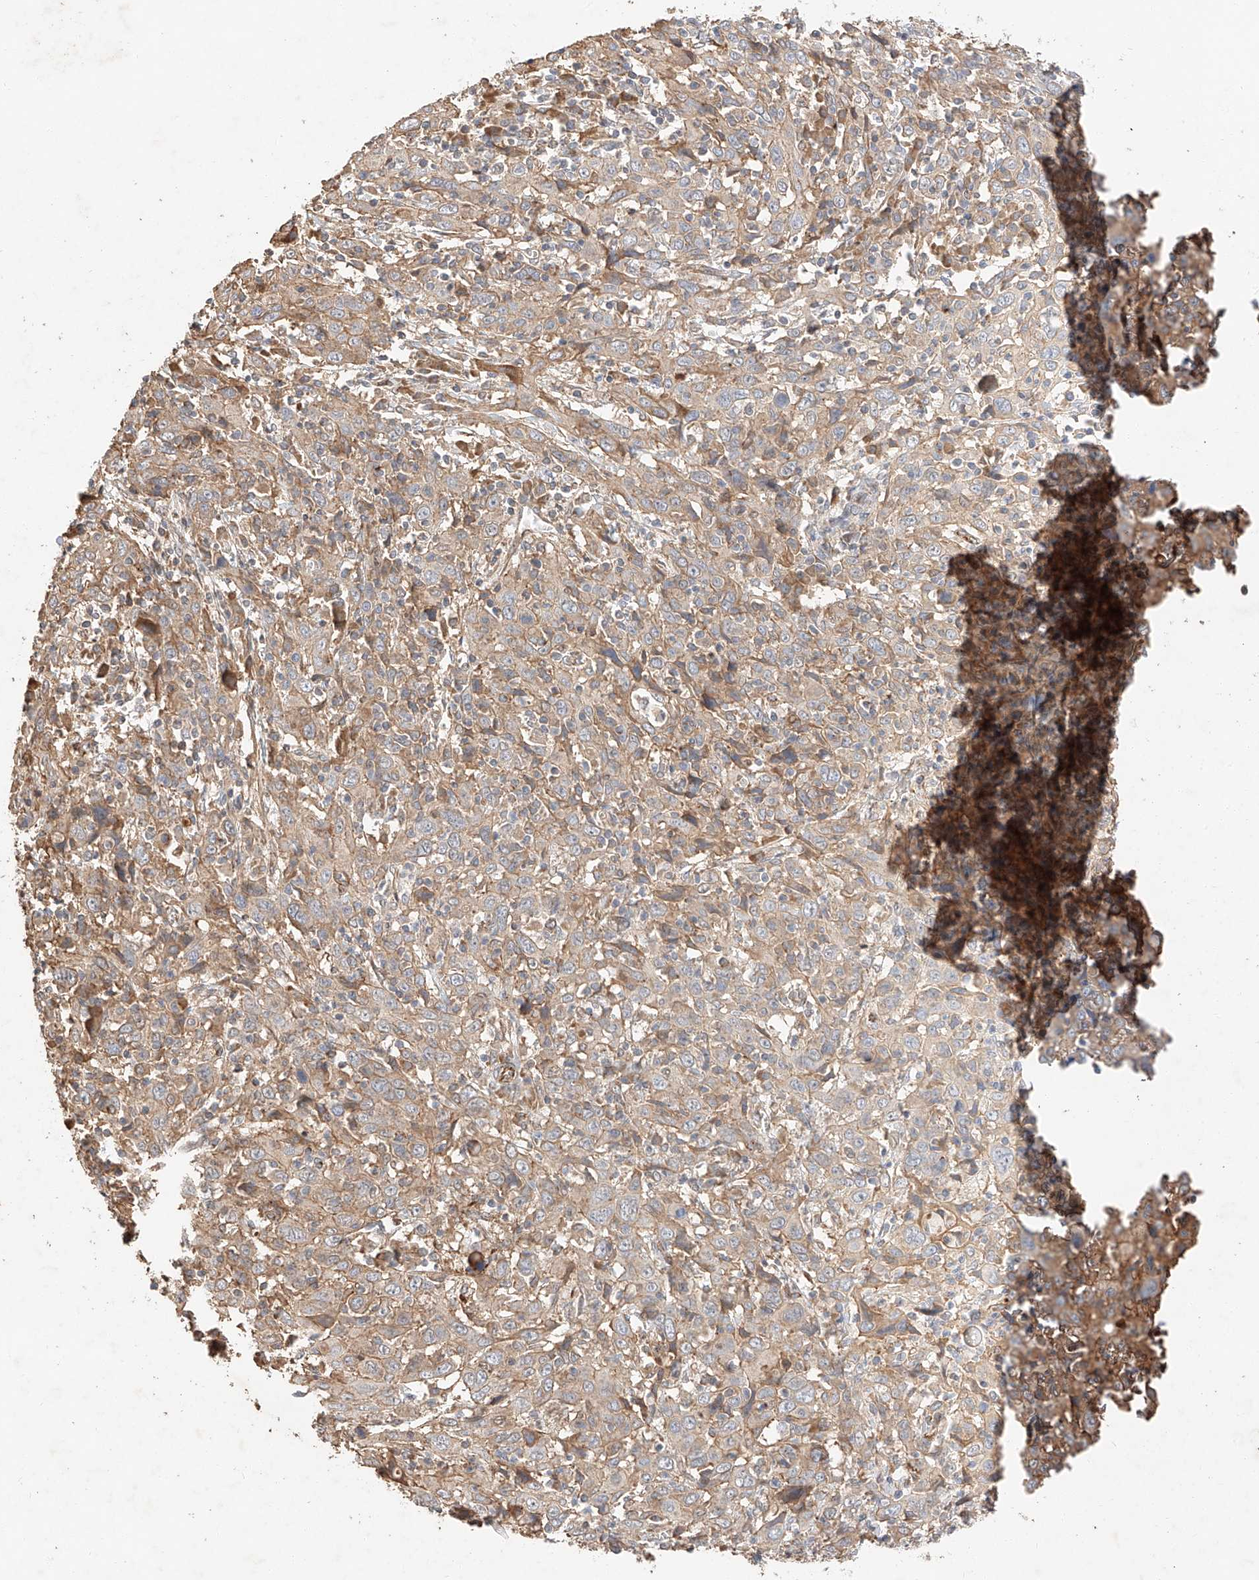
{"staining": {"intensity": "weak", "quantity": ">75%", "location": "cytoplasmic/membranous"}, "tissue": "cervical cancer", "cell_type": "Tumor cells", "image_type": "cancer", "snomed": [{"axis": "morphology", "description": "Squamous cell carcinoma, NOS"}, {"axis": "topography", "description": "Cervix"}], "caption": "A brown stain highlights weak cytoplasmic/membranous positivity of a protein in human cervical cancer (squamous cell carcinoma) tumor cells.", "gene": "SUSD6", "patient": {"sex": "female", "age": 46}}